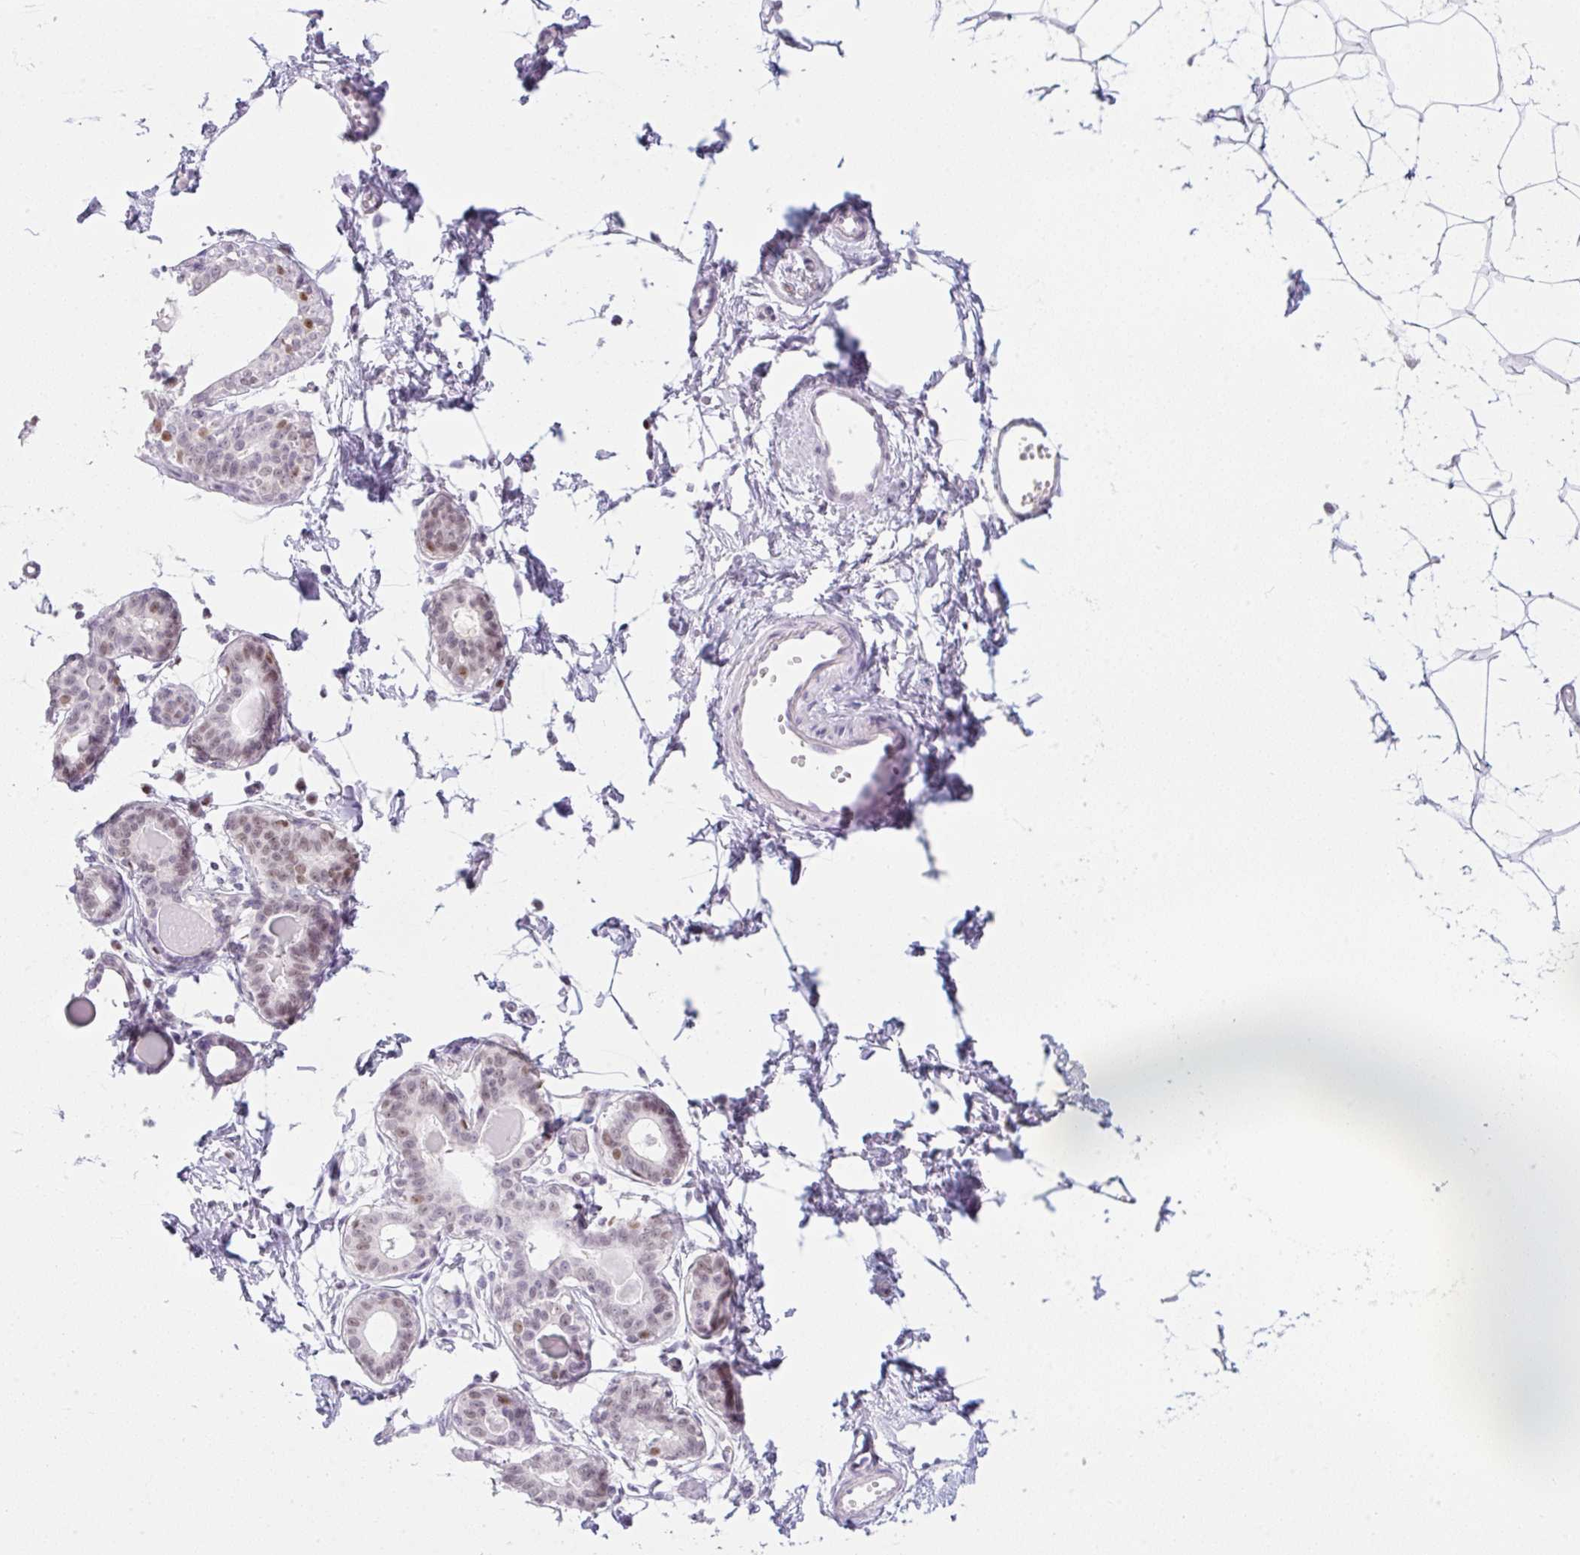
{"staining": {"intensity": "negative", "quantity": "none", "location": "none"}, "tissue": "breast", "cell_type": "Adipocytes", "image_type": "normal", "snomed": [{"axis": "morphology", "description": "Normal tissue, NOS"}, {"axis": "topography", "description": "Breast"}], "caption": "IHC histopathology image of benign breast: breast stained with DAB (3,3'-diaminobenzidine) exhibits no significant protein positivity in adipocytes.", "gene": "TLE3", "patient": {"sex": "female", "age": 45}}